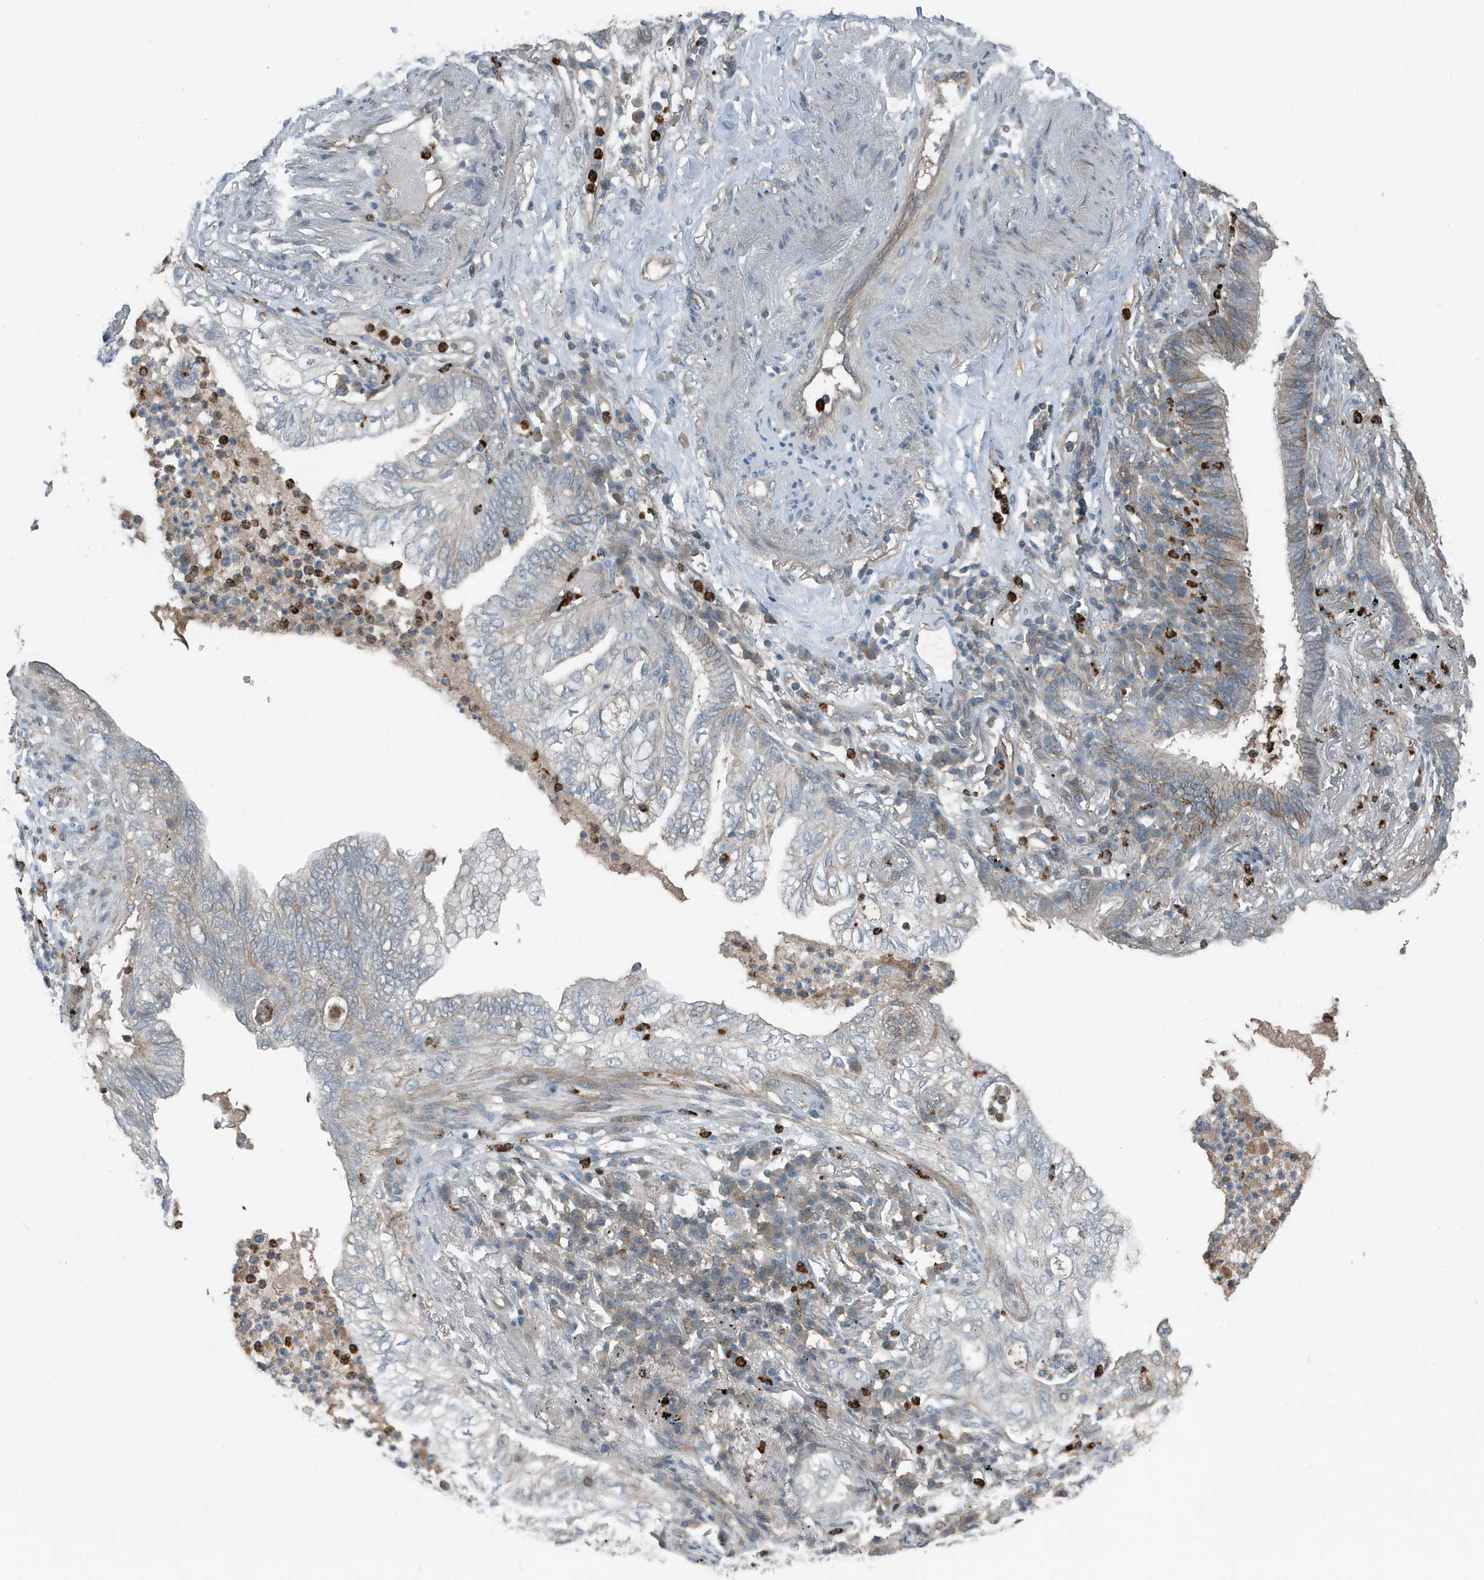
{"staining": {"intensity": "negative", "quantity": "none", "location": "none"}, "tissue": "lung cancer", "cell_type": "Tumor cells", "image_type": "cancer", "snomed": [{"axis": "morphology", "description": "Normal tissue, NOS"}, {"axis": "morphology", "description": "Adenocarcinoma, NOS"}, {"axis": "topography", "description": "Bronchus"}, {"axis": "topography", "description": "Lung"}], "caption": "Immunohistochemistry (IHC) micrograph of lung cancer stained for a protein (brown), which shows no staining in tumor cells.", "gene": "DAPP1", "patient": {"sex": "female", "age": 70}}